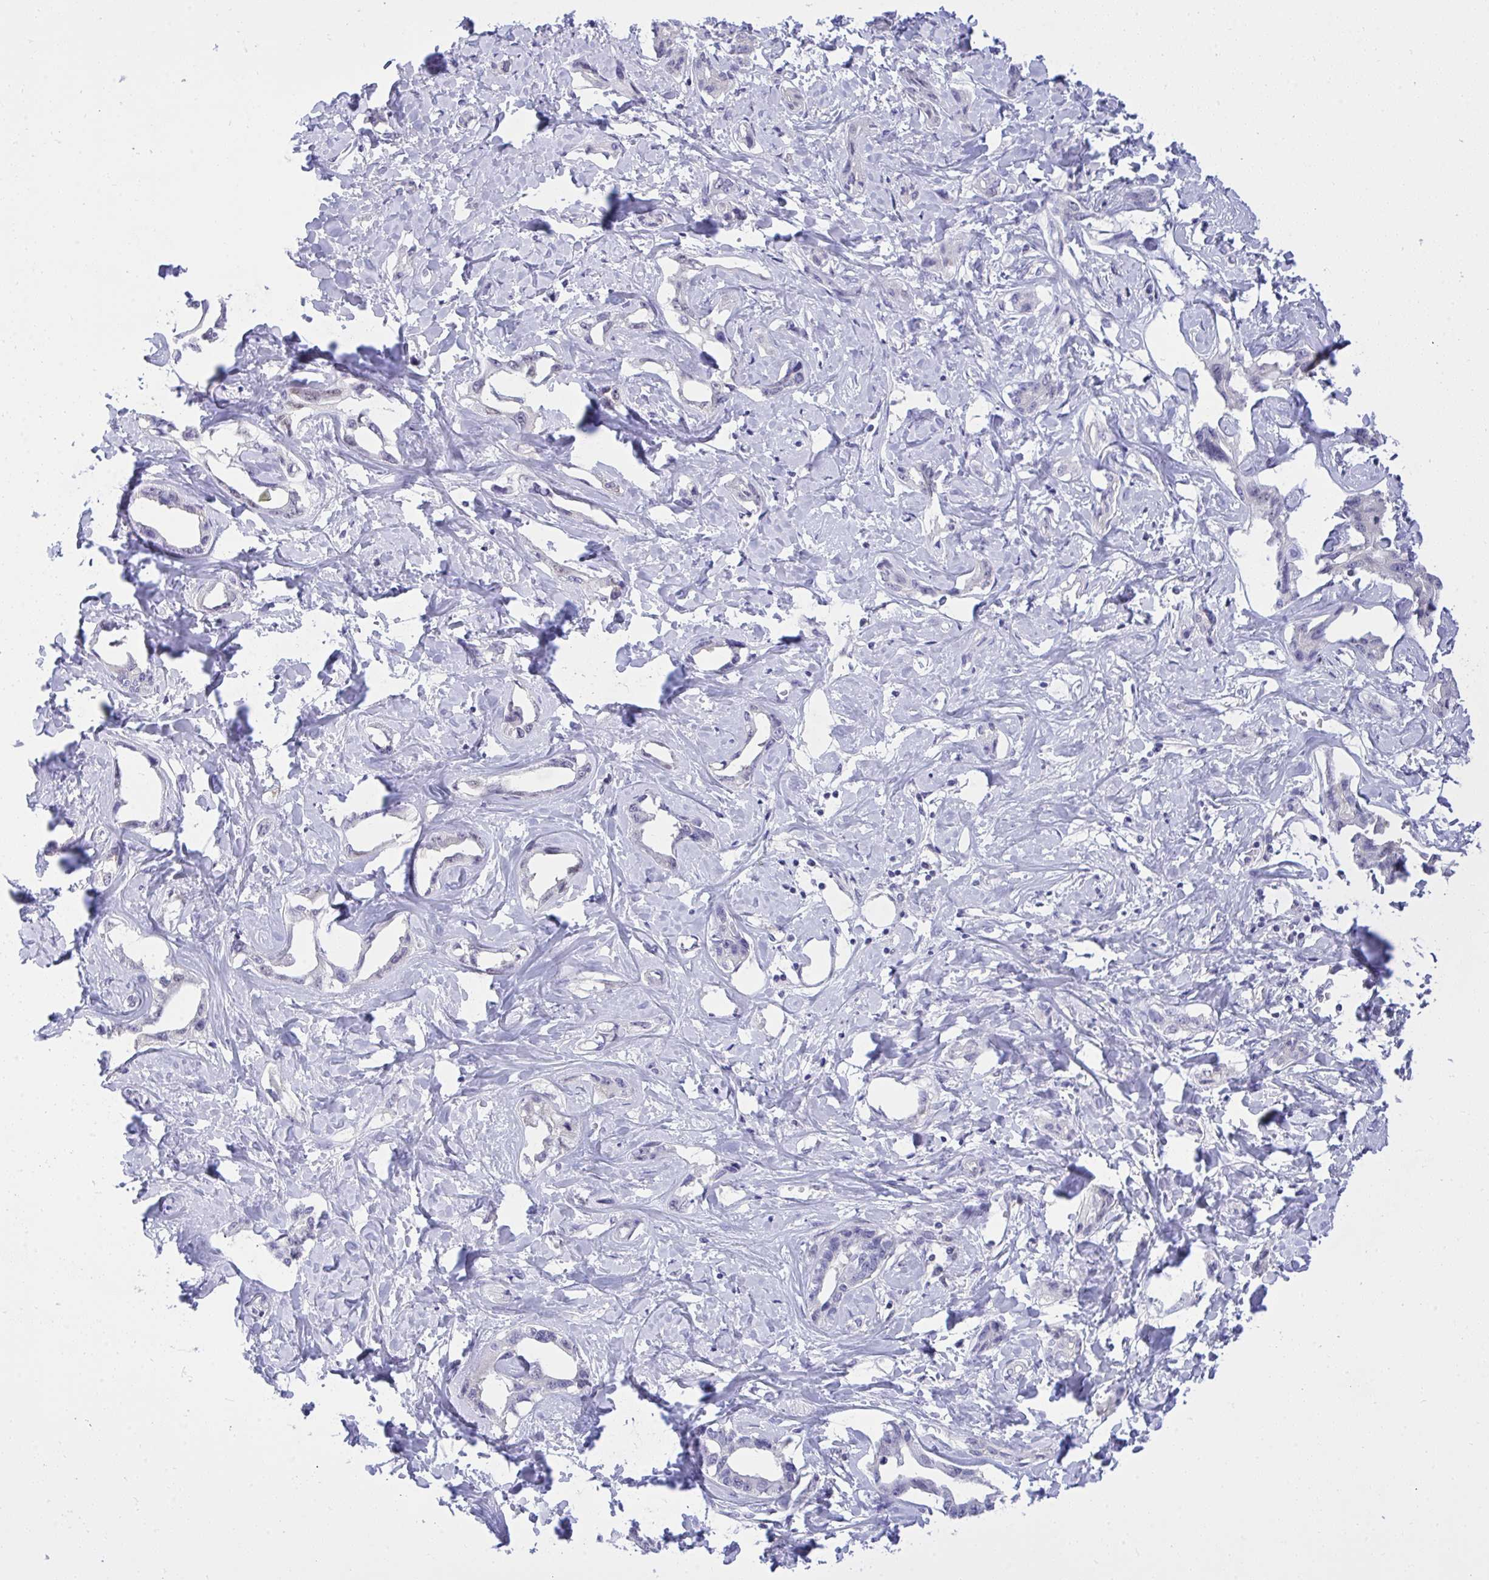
{"staining": {"intensity": "negative", "quantity": "none", "location": "none"}, "tissue": "liver cancer", "cell_type": "Tumor cells", "image_type": "cancer", "snomed": [{"axis": "morphology", "description": "Cholangiocarcinoma"}, {"axis": "topography", "description": "Liver"}], "caption": "High magnification brightfield microscopy of liver cancer (cholangiocarcinoma) stained with DAB (3,3'-diaminobenzidine) (brown) and counterstained with hematoxylin (blue): tumor cells show no significant expression.", "gene": "THOP1", "patient": {"sex": "male", "age": 59}}